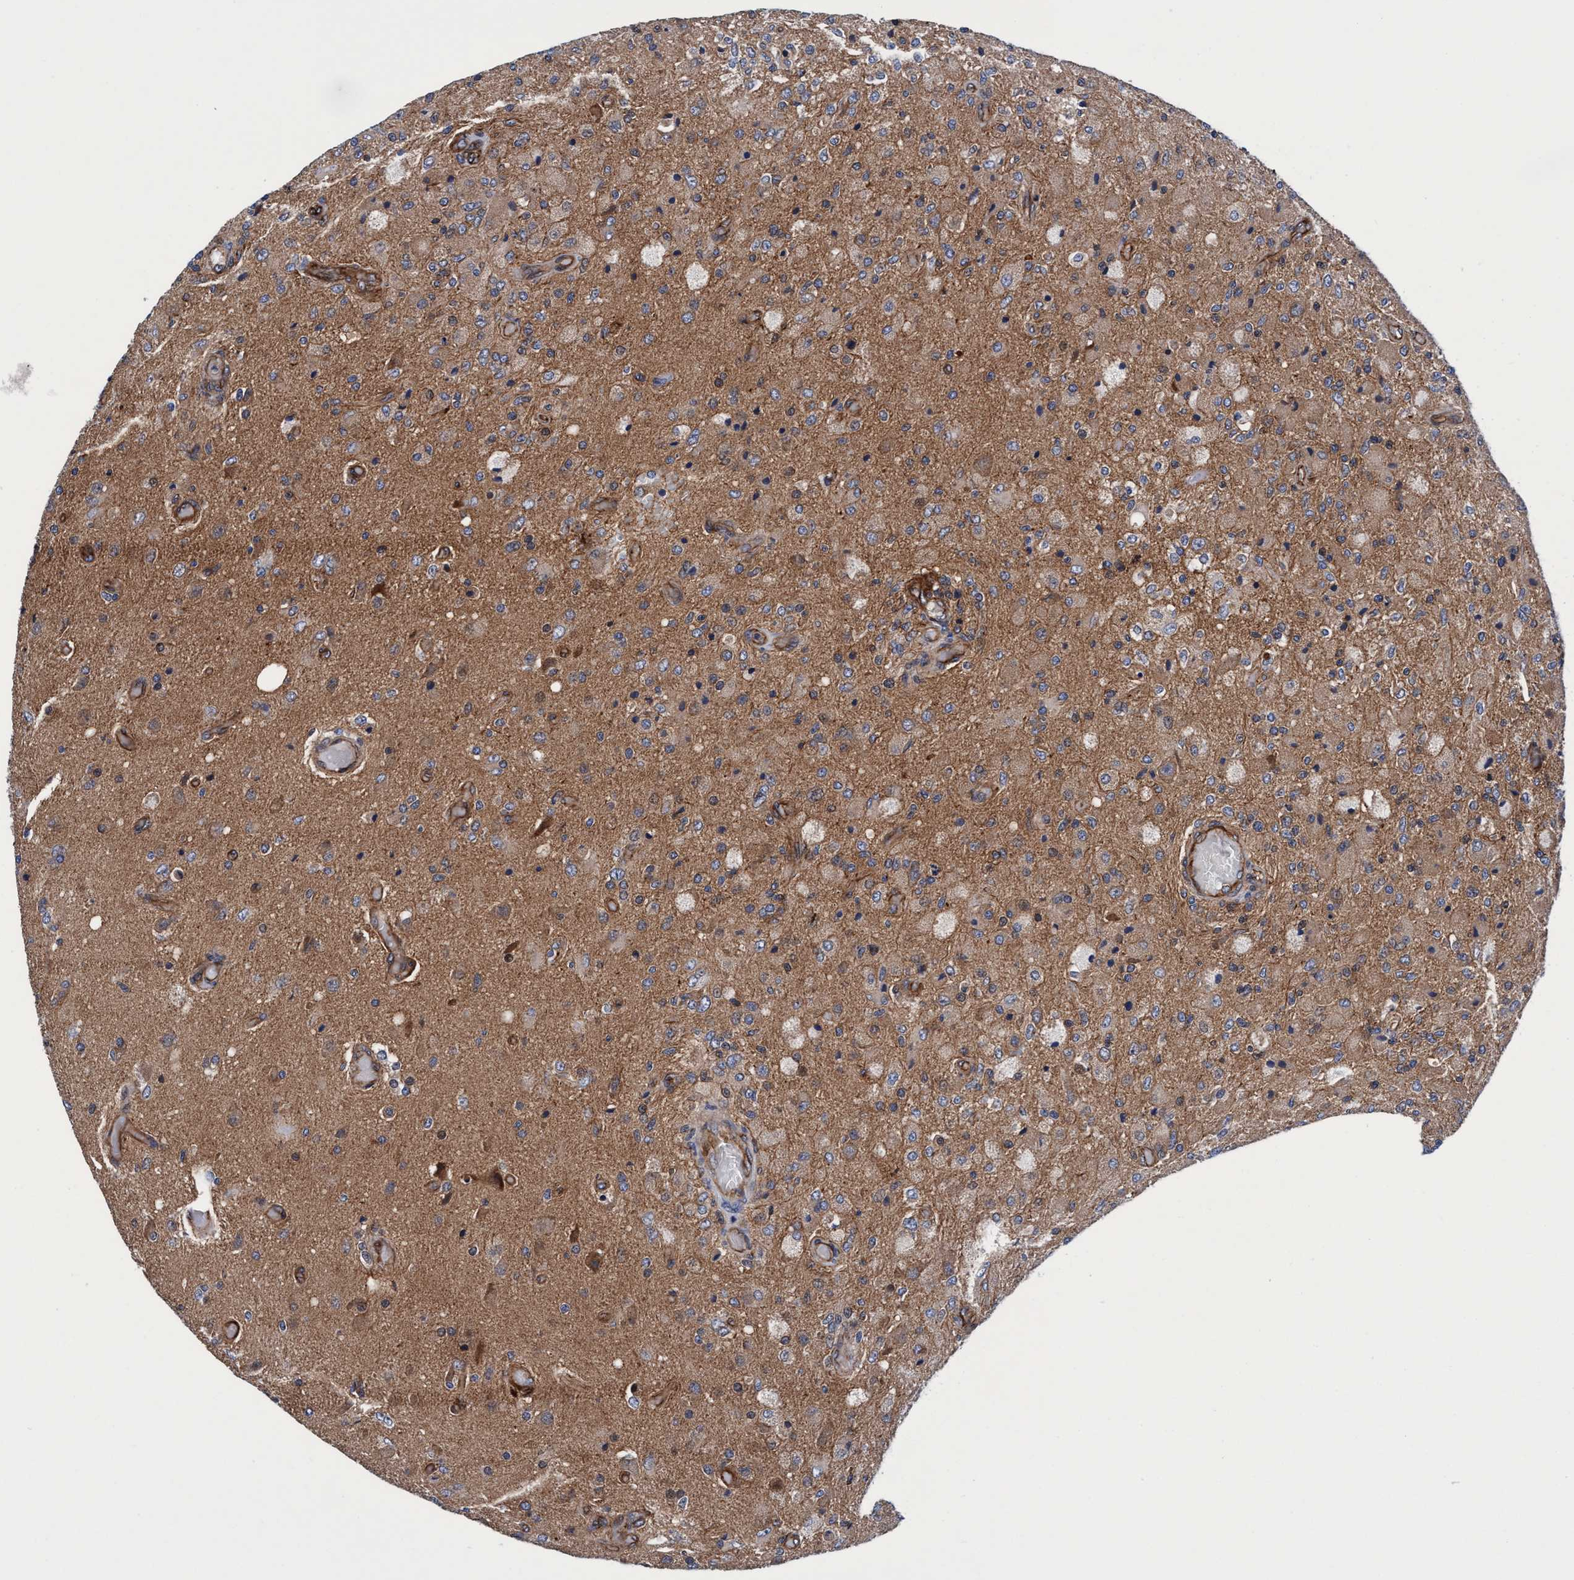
{"staining": {"intensity": "moderate", "quantity": "<25%", "location": "cytoplasmic/membranous"}, "tissue": "glioma", "cell_type": "Tumor cells", "image_type": "cancer", "snomed": [{"axis": "morphology", "description": "Normal tissue, NOS"}, {"axis": "morphology", "description": "Glioma, malignant, High grade"}, {"axis": "topography", "description": "Cerebral cortex"}], "caption": "Protein staining shows moderate cytoplasmic/membranous staining in about <25% of tumor cells in malignant glioma (high-grade).", "gene": "MCM3AP", "patient": {"sex": "male", "age": 77}}